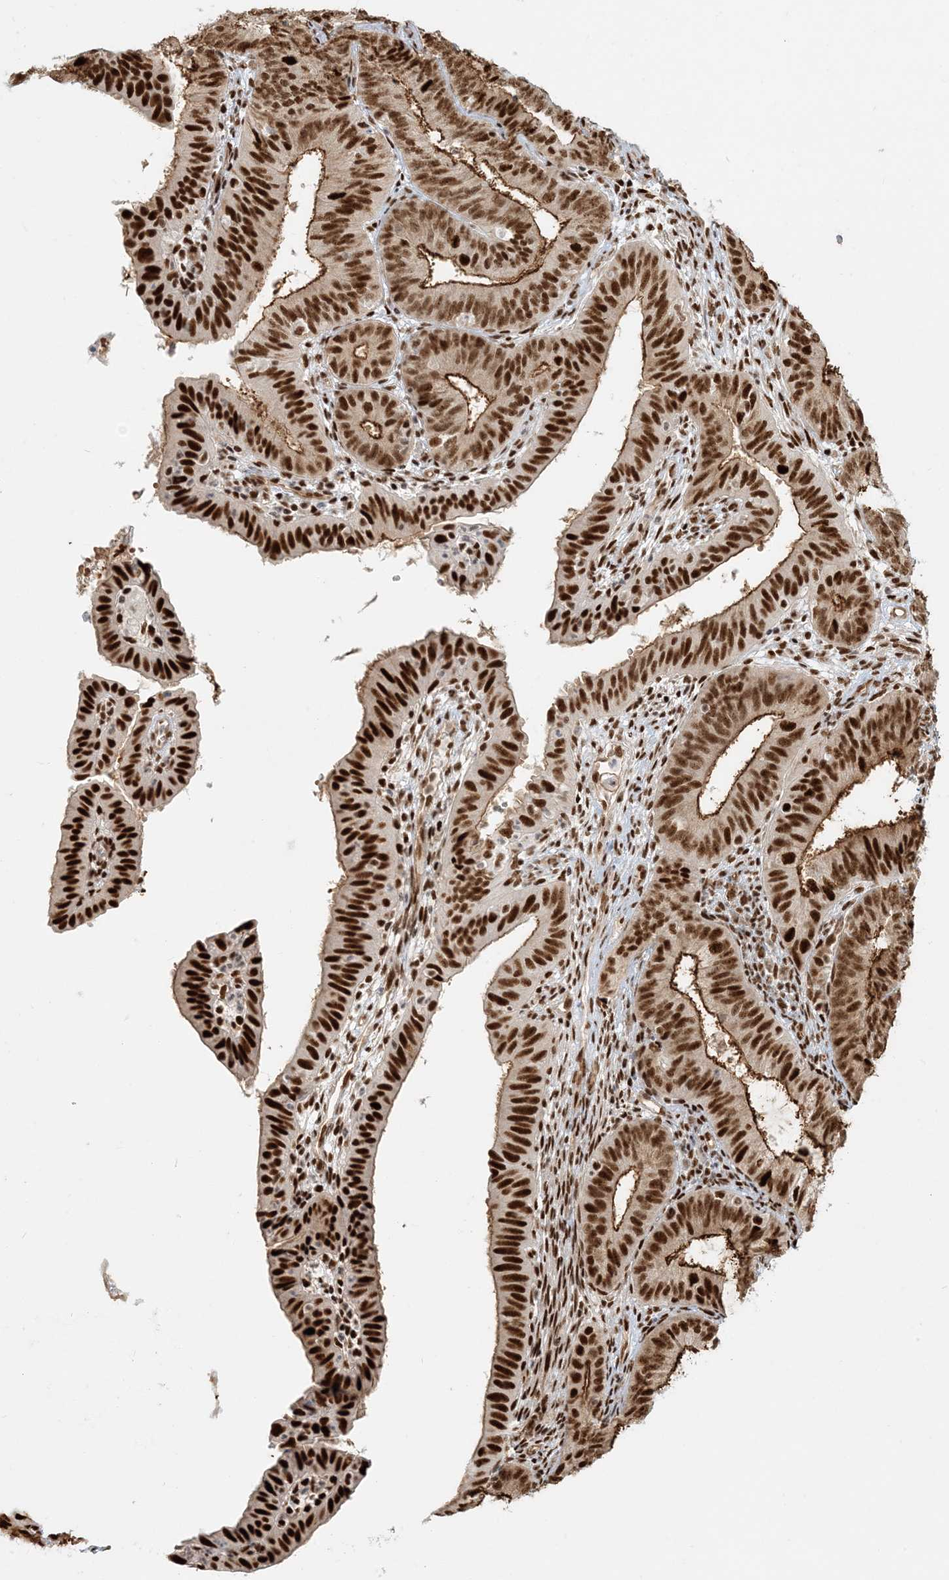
{"staining": {"intensity": "strong", "quantity": ">75%", "location": "cytoplasmic/membranous,nuclear"}, "tissue": "endometrial cancer", "cell_type": "Tumor cells", "image_type": "cancer", "snomed": [{"axis": "morphology", "description": "Adenocarcinoma, NOS"}, {"axis": "topography", "description": "Endometrium"}], "caption": "The histopathology image displays immunohistochemical staining of adenocarcinoma (endometrial). There is strong cytoplasmic/membranous and nuclear staining is appreciated in about >75% of tumor cells.", "gene": "CKS2", "patient": {"sex": "female", "age": 51}}